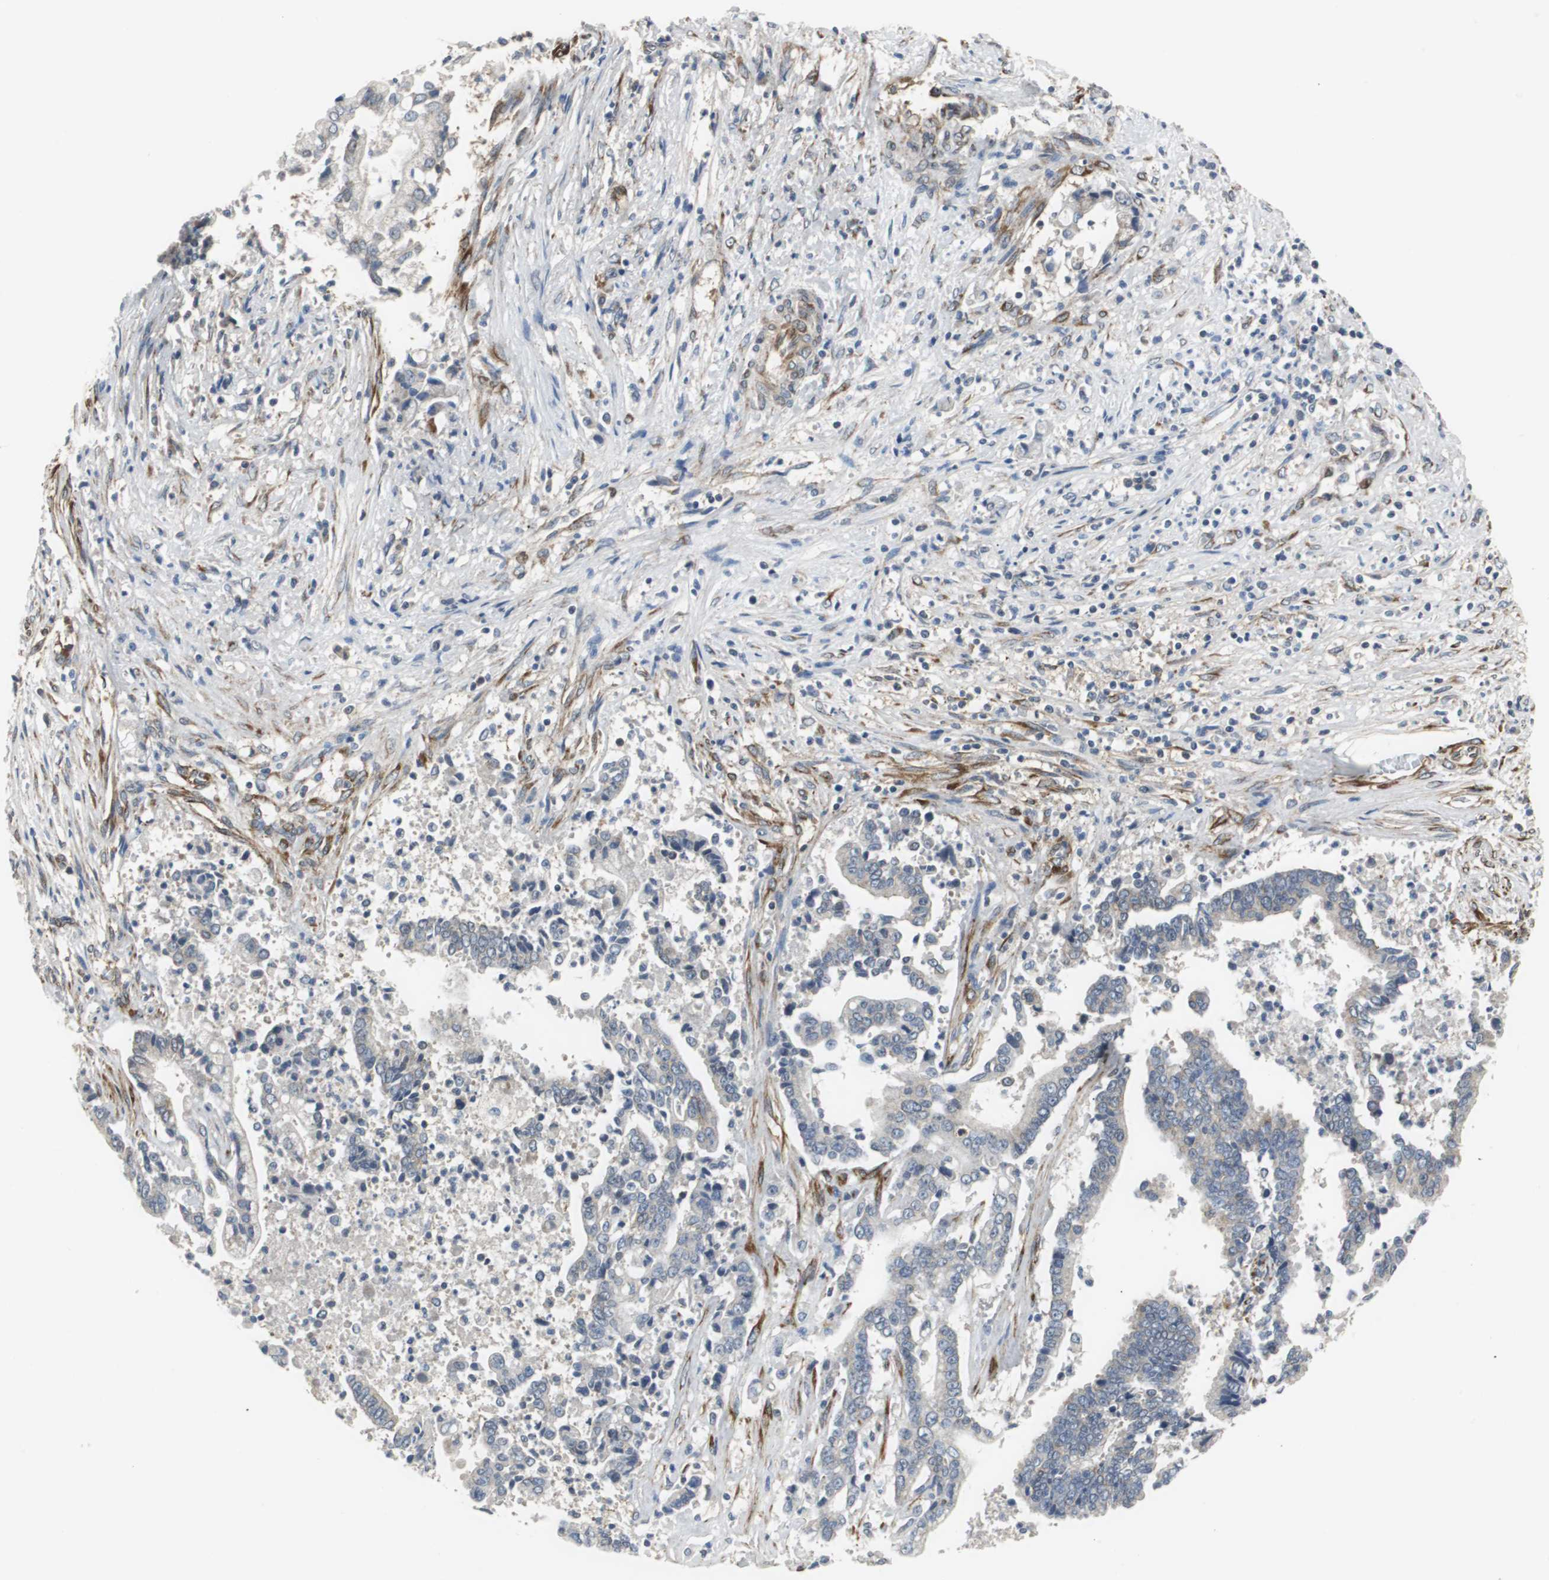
{"staining": {"intensity": "weak", "quantity": "<25%", "location": "cytoplasmic/membranous"}, "tissue": "liver cancer", "cell_type": "Tumor cells", "image_type": "cancer", "snomed": [{"axis": "morphology", "description": "Cholangiocarcinoma"}, {"axis": "topography", "description": "Liver"}], "caption": "Liver cancer (cholangiocarcinoma) stained for a protein using IHC reveals no positivity tumor cells.", "gene": "ISCU", "patient": {"sex": "male", "age": 57}}